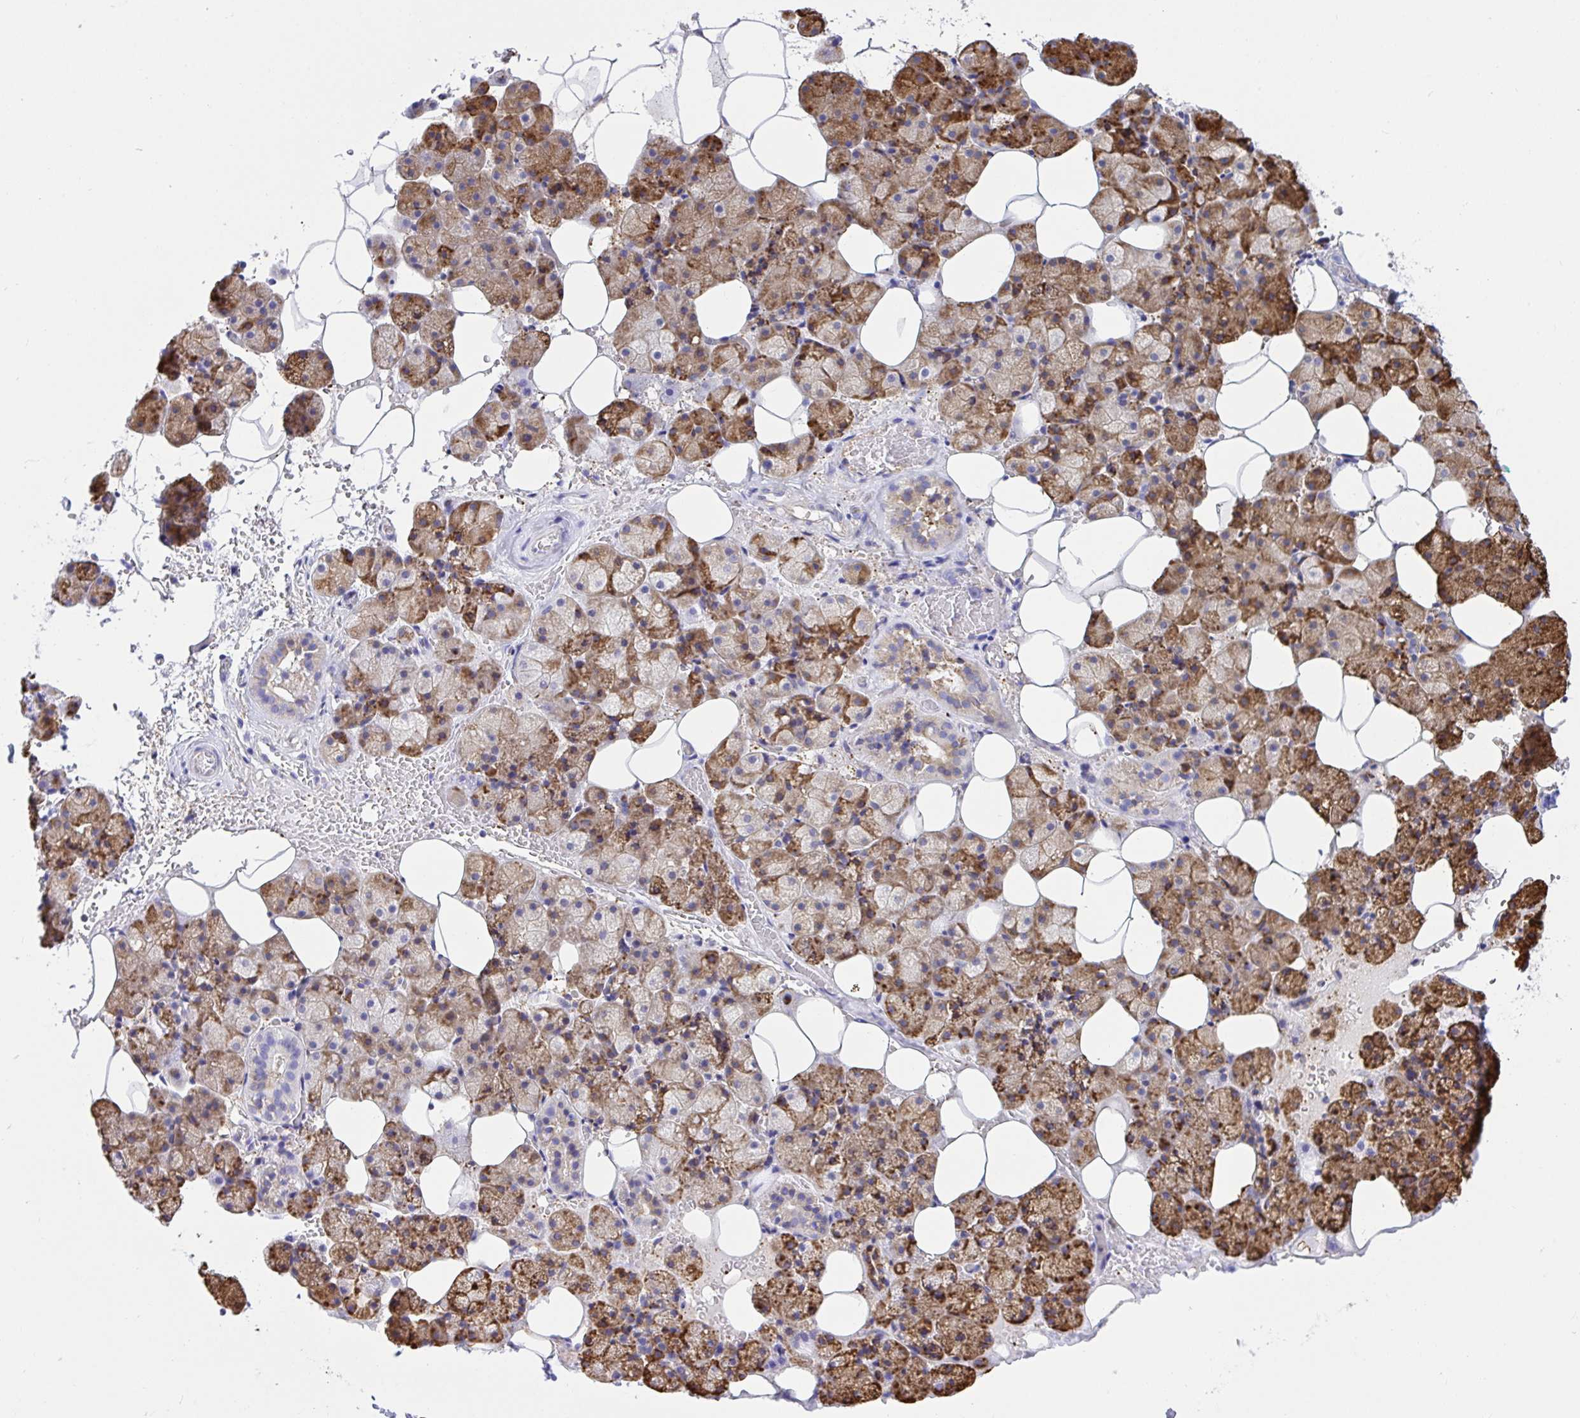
{"staining": {"intensity": "moderate", "quantity": "25%-75%", "location": "cytoplasmic/membranous"}, "tissue": "salivary gland", "cell_type": "Glandular cells", "image_type": "normal", "snomed": [{"axis": "morphology", "description": "Normal tissue, NOS"}, {"axis": "topography", "description": "Salivary gland"}, {"axis": "topography", "description": "Peripheral nerve tissue"}], "caption": "Immunohistochemistry micrograph of benign salivary gland: salivary gland stained using IHC shows medium levels of moderate protein expression localized specifically in the cytoplasmic/membranous of glandular cells, appearing as a cytoplasmic/membranous brown color.", "gene": "CLGN", "patient": {"sex": "male", "age": 38}}